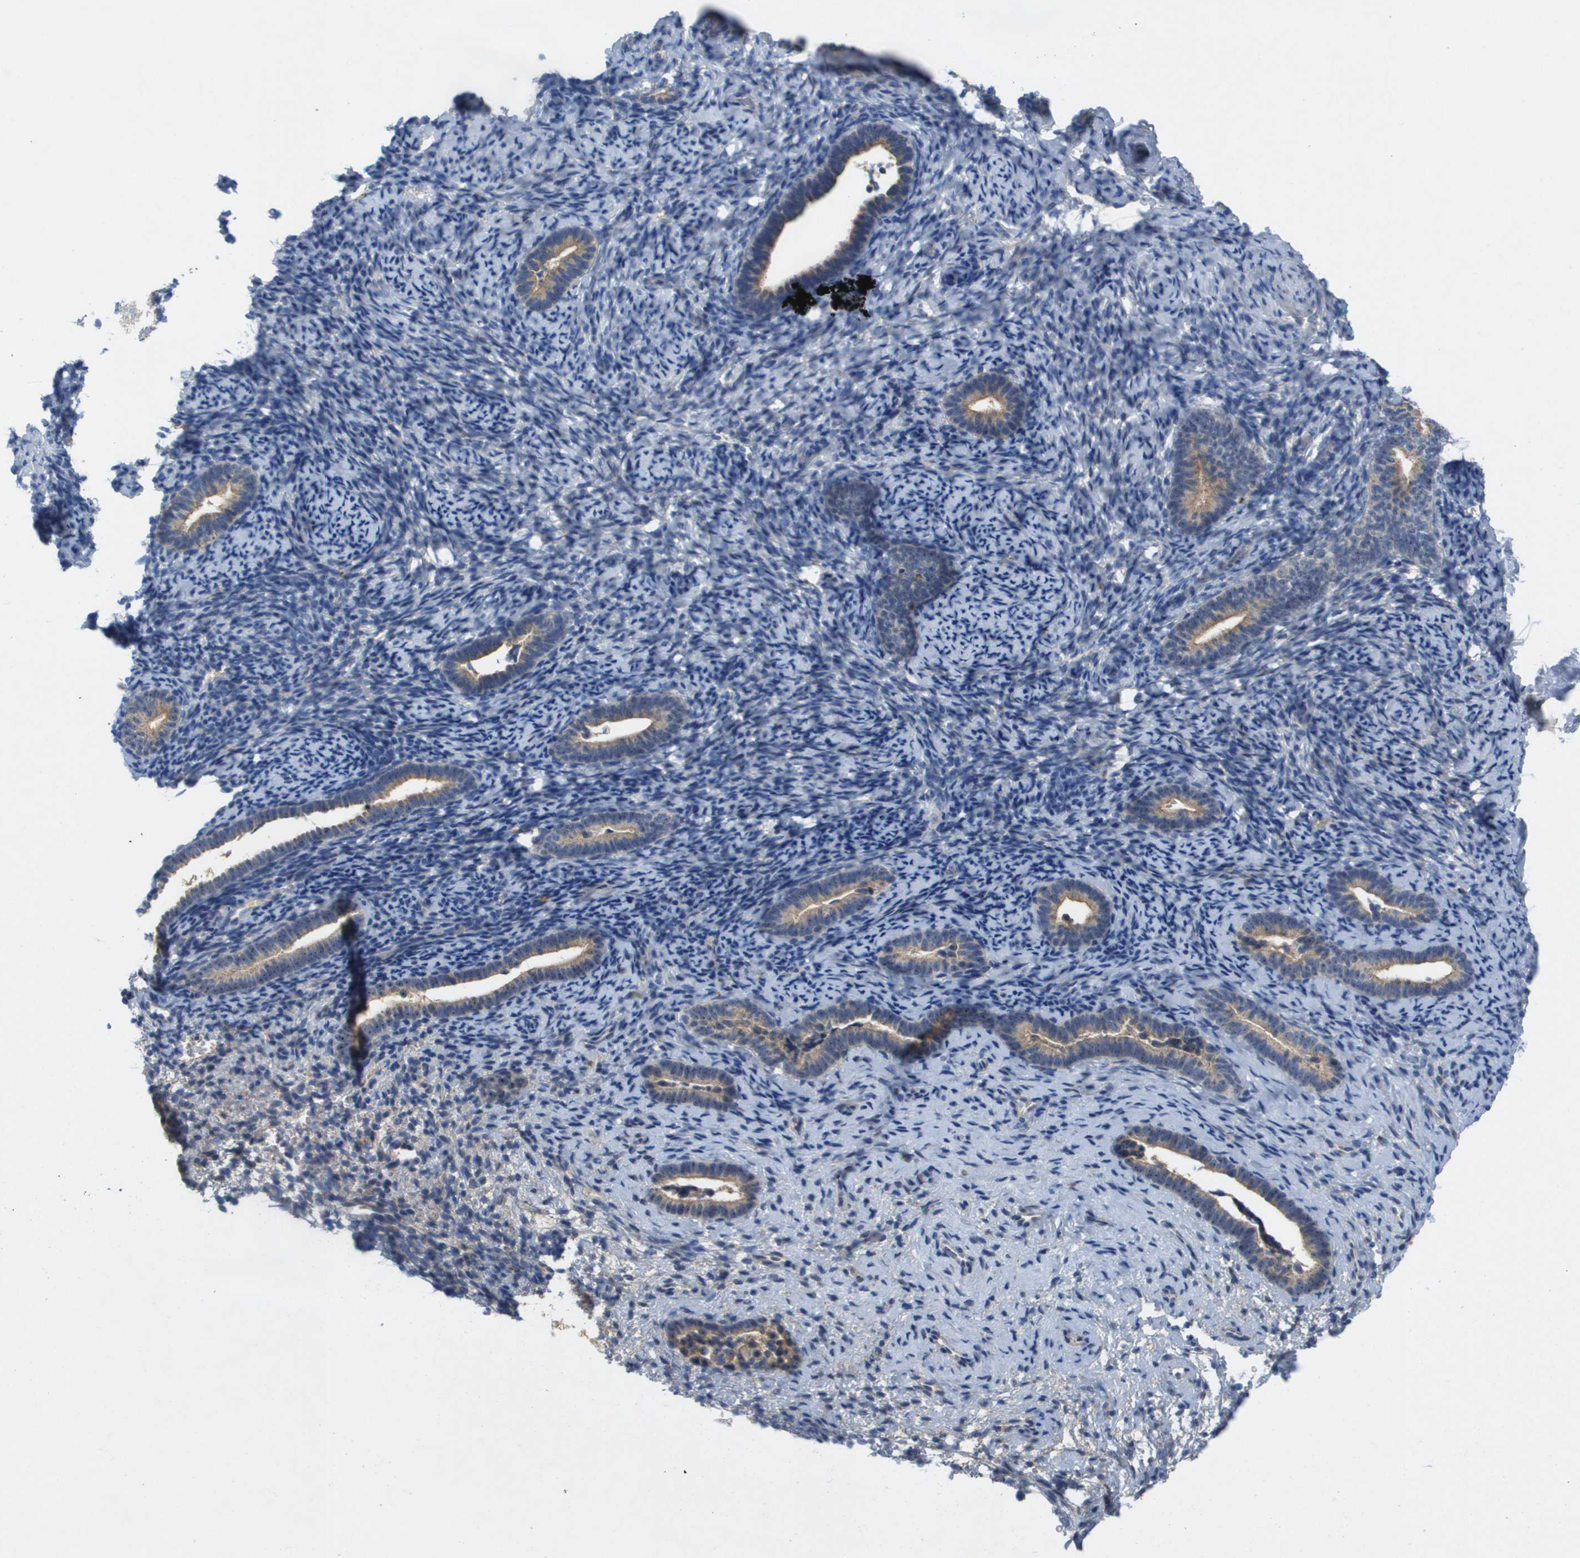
{"staining": {"intensity": "negative", "quantity": "none", "location": "none"}, "tissue": "endometrium", "cell_type": "Cells in endometrial stroma", "image_type": "normal", "snomed": [{"axis": "morphology", "description": "Normal tissue, NOS"}, {"axis": "topography", "description": "Endometrium"}], "caption": "Immunohistochemistry of benign human endometrium exhibits no positivity in cells in endometrial stroma.", "gene": "B3GNT5", "patient": {"sex": "female", "age": 51}}